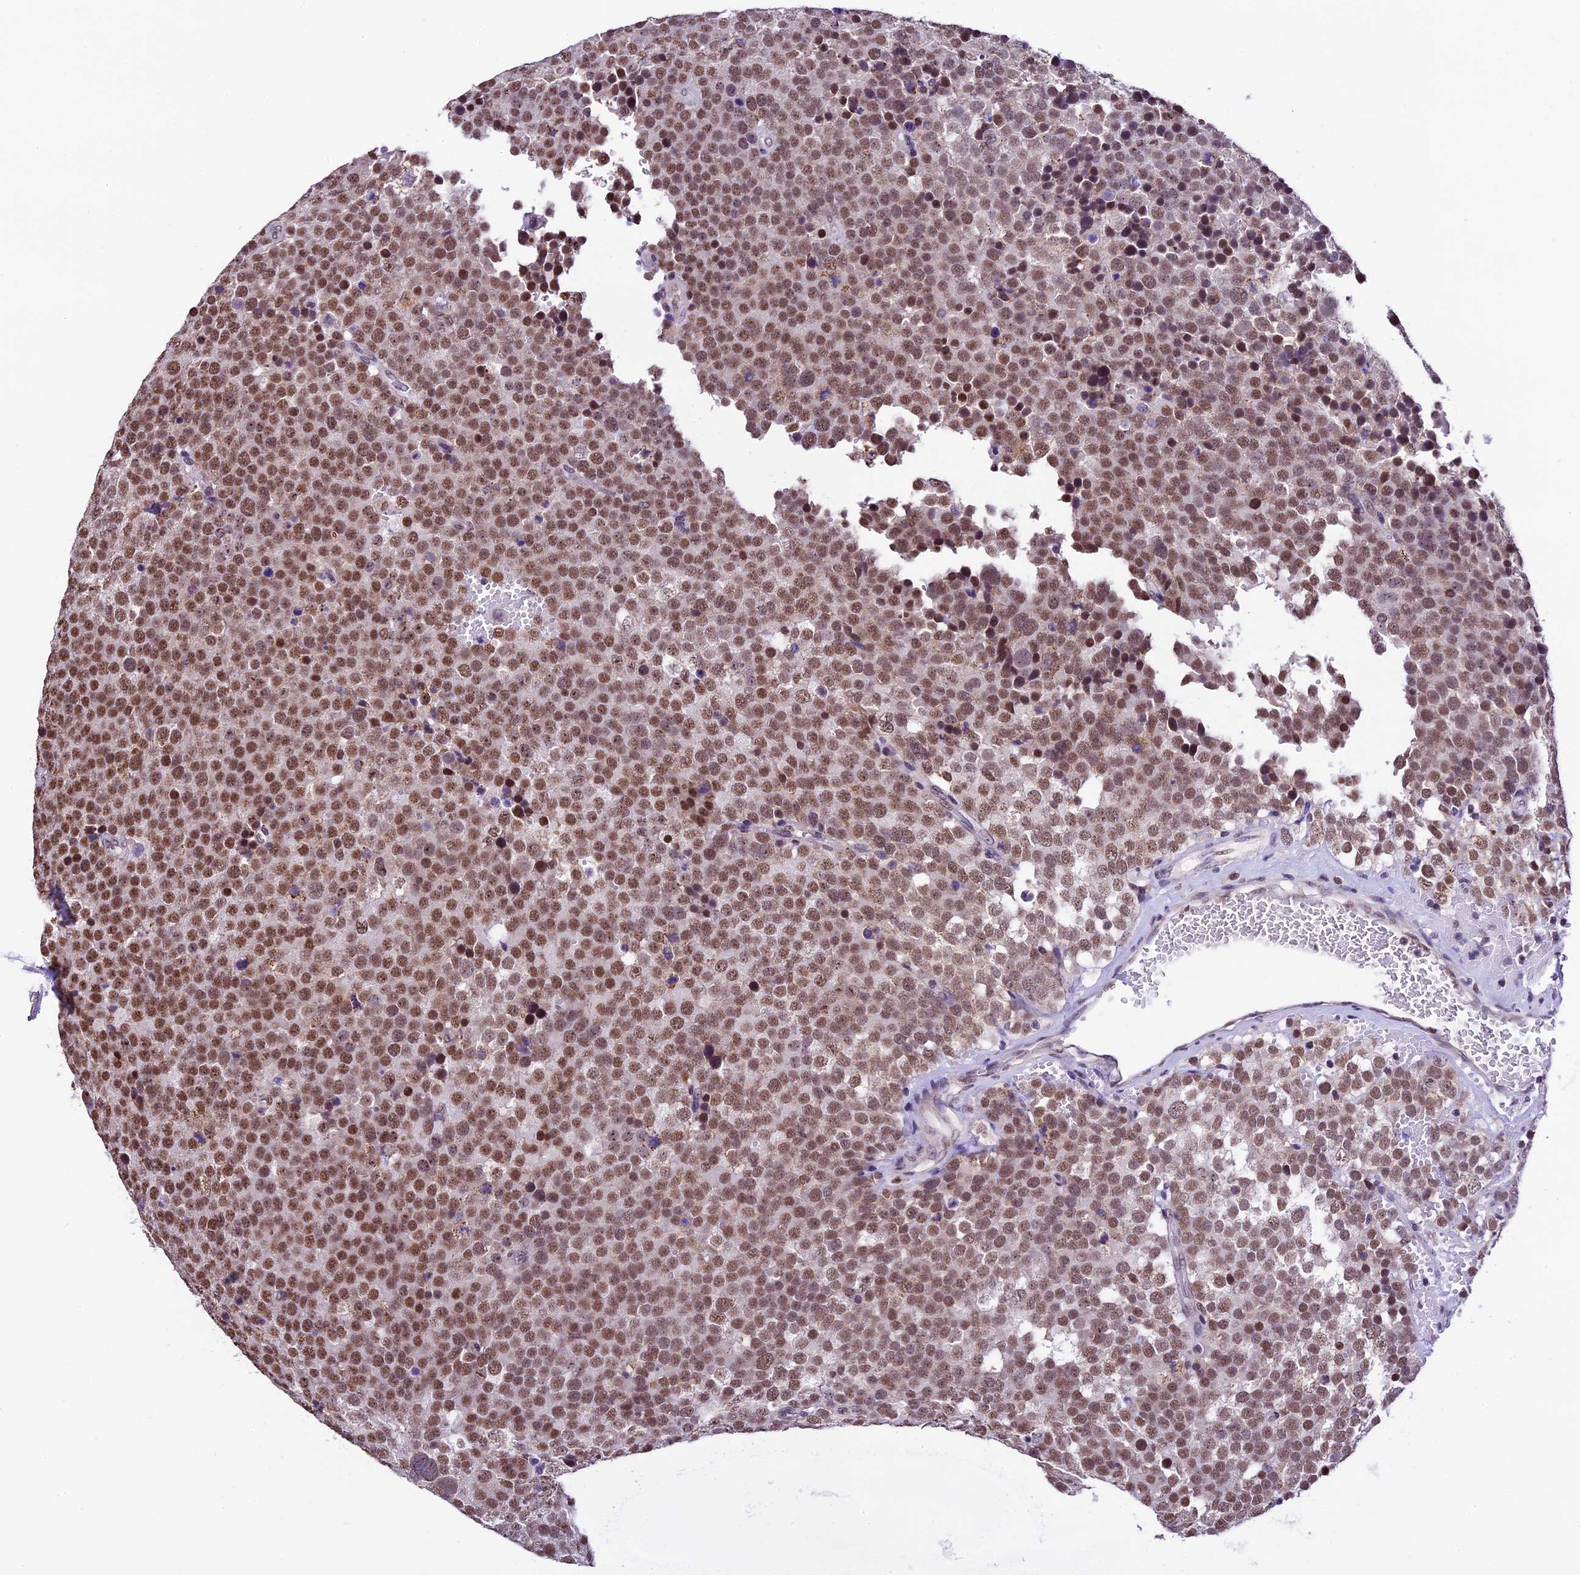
{"staining": {"intensity": "moderate", "quantity": ">75%", "location": "nuclear"}, "tissue": "testis cancer", "cell_type": "Tumor cells", "image_type": "cancer", "snomed": [{"axis": "morphology", "description": "Seminoma, NOS"}, {"axis": "topography", "description": "Testis"}], "caption": "Seminoma (testis) tissue exhibits moderate nuclear staining in approximately >75% of tumor cells, visualized by immunohistochemistry. The protein is shown in brown color, while the nuclei are stained blue.", "gene": "CARS2", "patient": {"sex": "male", "age": 71}}